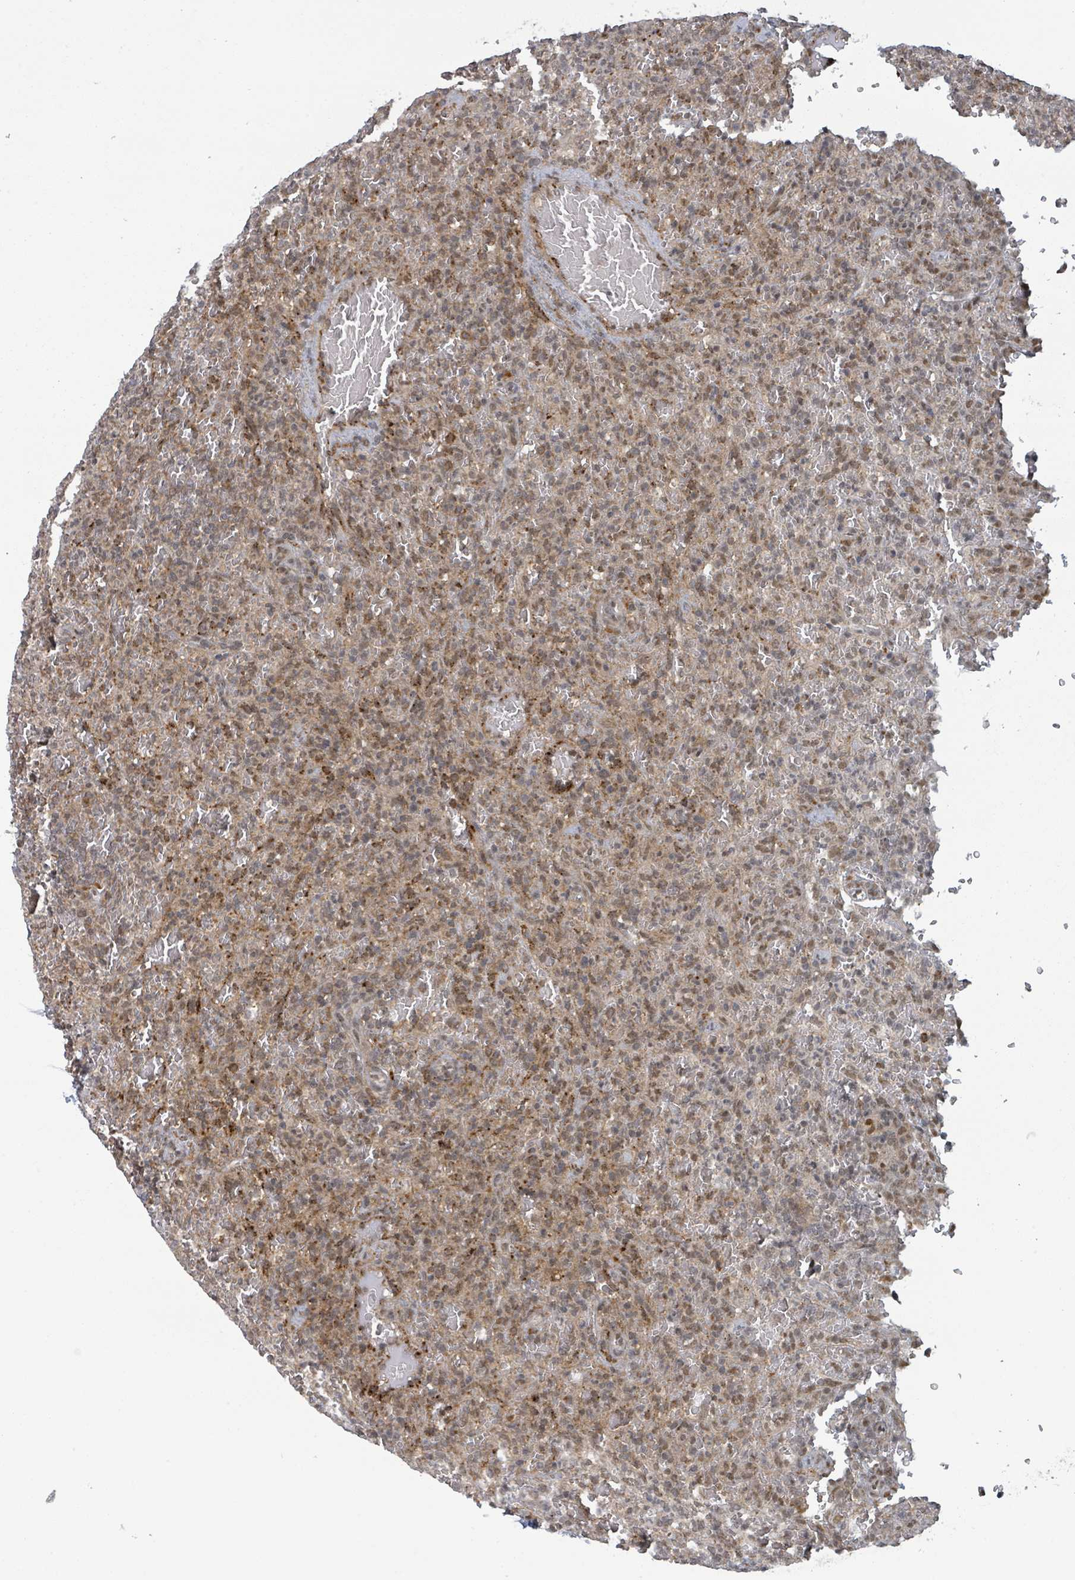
{"staining": {"intensity": "moderate", "quantity": ">75%", "location": "cytoplasmic/membranous"}, "tissue": "lymphoma", "cell_type": "Tumor cells", "image_type": "cancer", "snomed": [{"axis": "morphology", "description": "Malignant lymphoma, non-Hodgkin's type, Low grade"}, {"axis": "topography", "description": "Spleen"}], "caption": "Brown immunohistochemical staining in human malignant lymphoma, non-Hodgkin's type (low-grade) exhibits moderate cytoplasmic/membranous expression in about >75% of tumor cells.", "gene": "GTF3C1", "patient": {"sex": "female", "age": 64}}